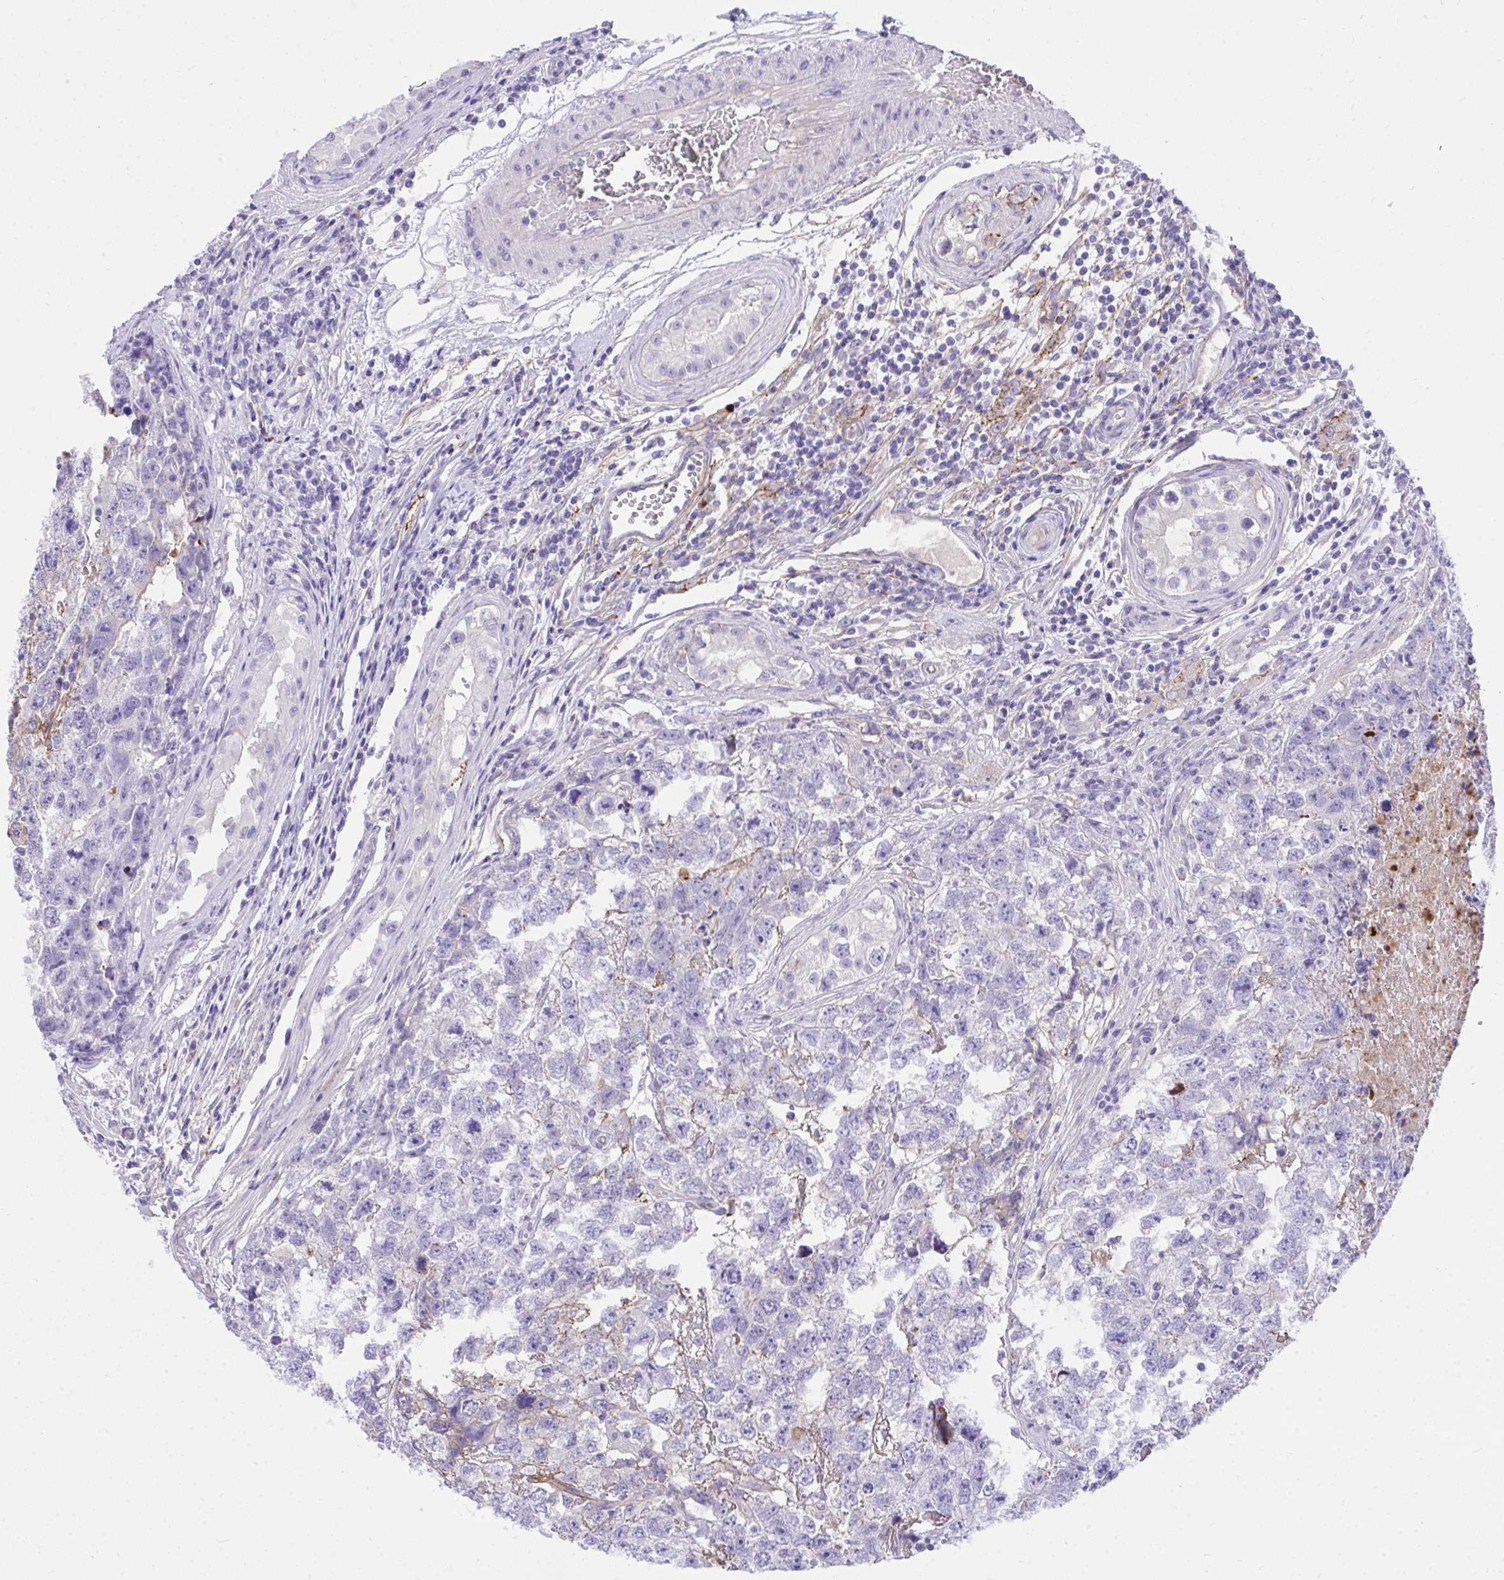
{"staining": {"intensity": "negative", "quantity": "none", "location": "none"}, "tissue": "testis cancer", "cell_type": "Tumor cells", "image_type": "cancer", "snomed": [{"axis": "morphology", "description": "Carcinoma, Embryonal, NOS"}, {"axis": "topography", "description": "Testis"}], "caption": "Immunohistochemistry (IHC) of embryonal carcinoma (testis) exhibits no expression in tumor cells.", "gene": "HRG", "patient": {"sex": "male", "age": 22}}